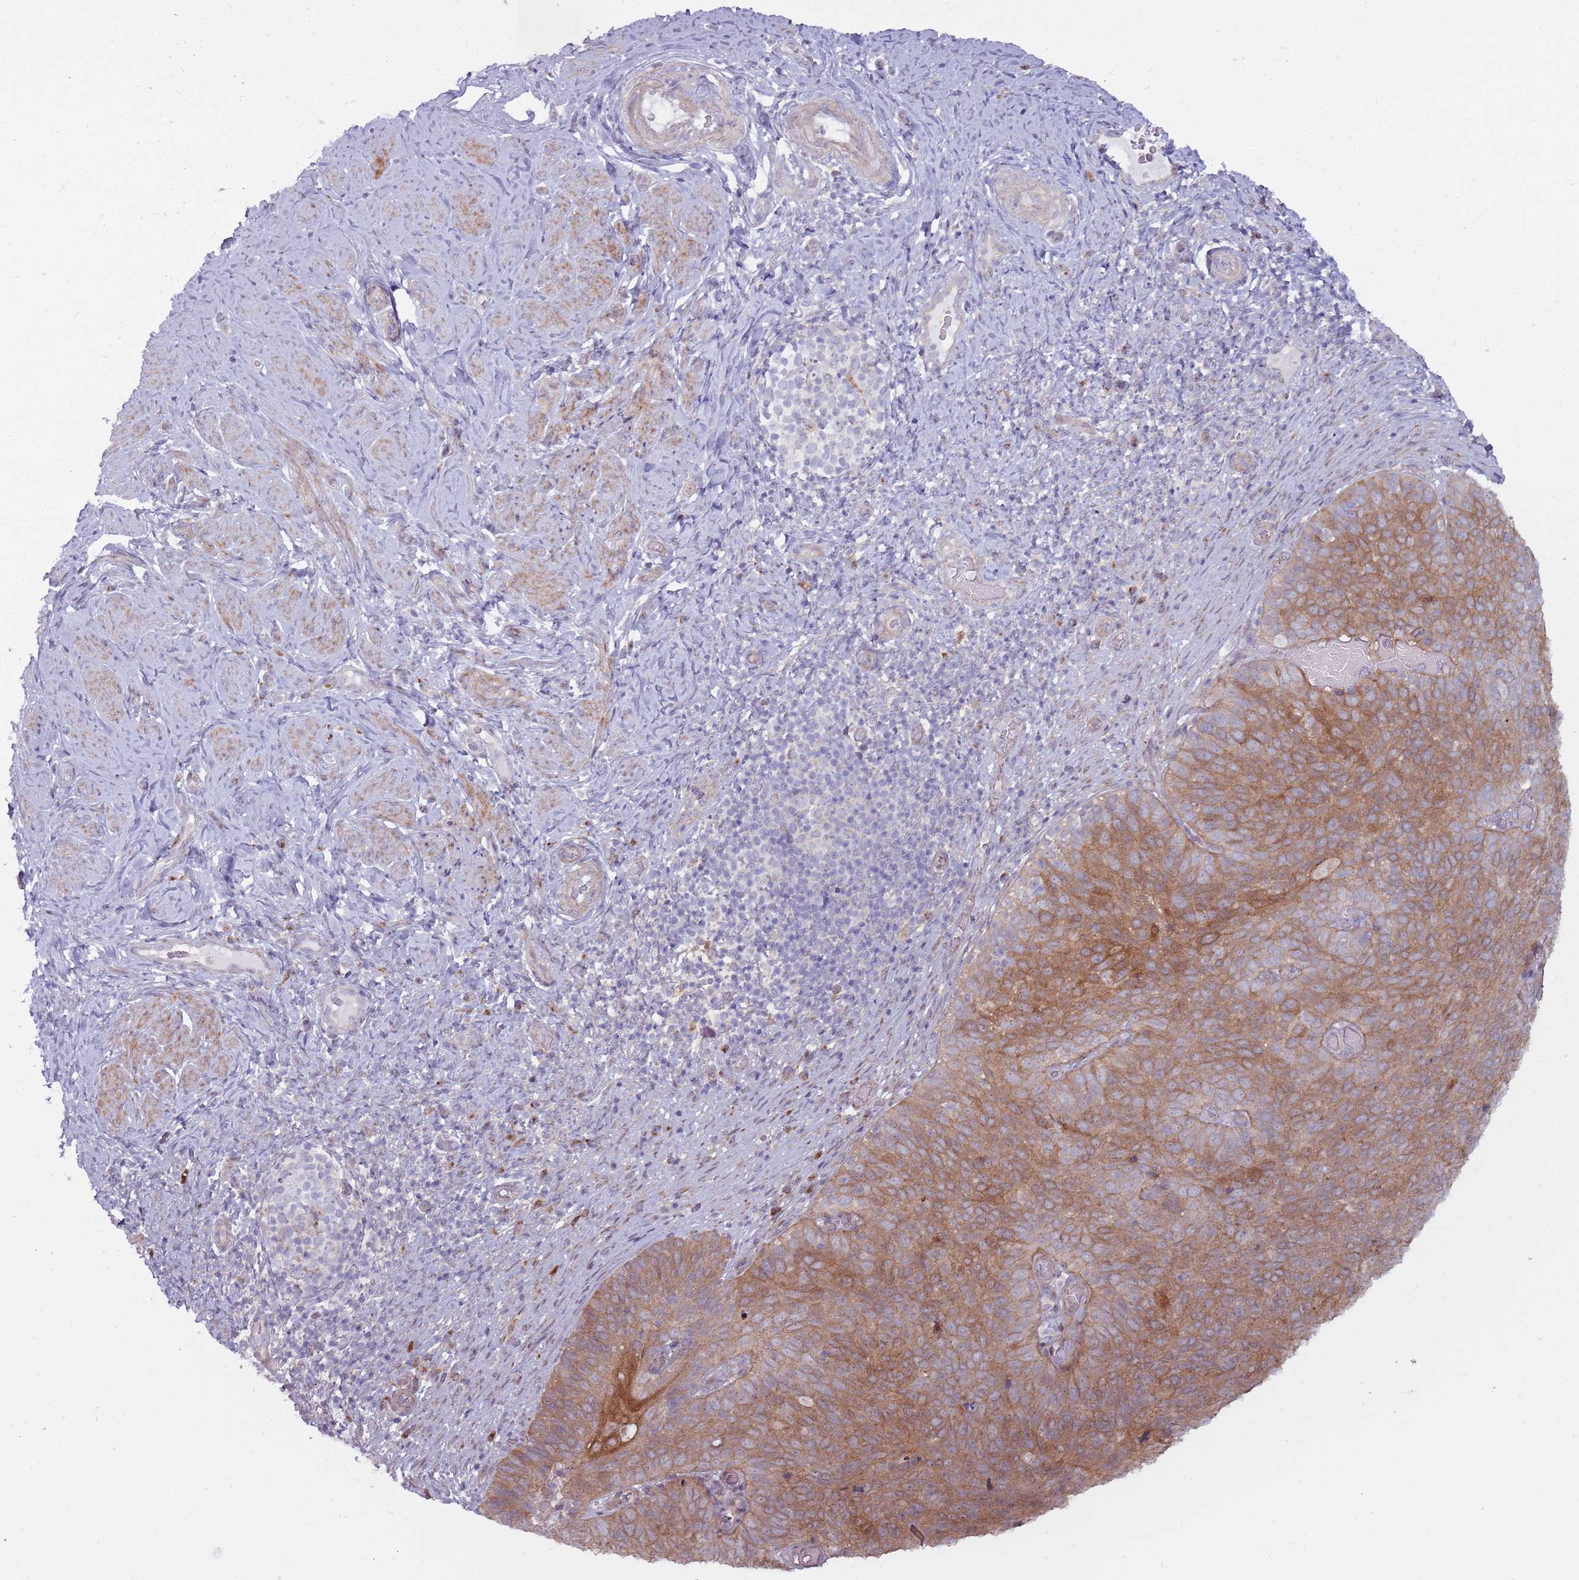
{"staining": {"intensity": "moderate", "quantity": ">75%", "location": "cytoplasmic/membranous"}, "tissue": "cervical cancer", "cell_type": "Tumor cells", "image_type": "cancer", "snomed": [{"axis": "morphology", "description": "Squamous cell carcinoma, NOS"}, {"axis": "topography", "description": "Cervix"}], "caption": "Immunohistochemical staining of human cervical squamous cell carcinoma shows medium levels of moderate cytoplasmic/membranous staining in approximately >75% of tumor cells.", "gene": "CCDC150", "patient": {"sex": "female", "age": 80}}